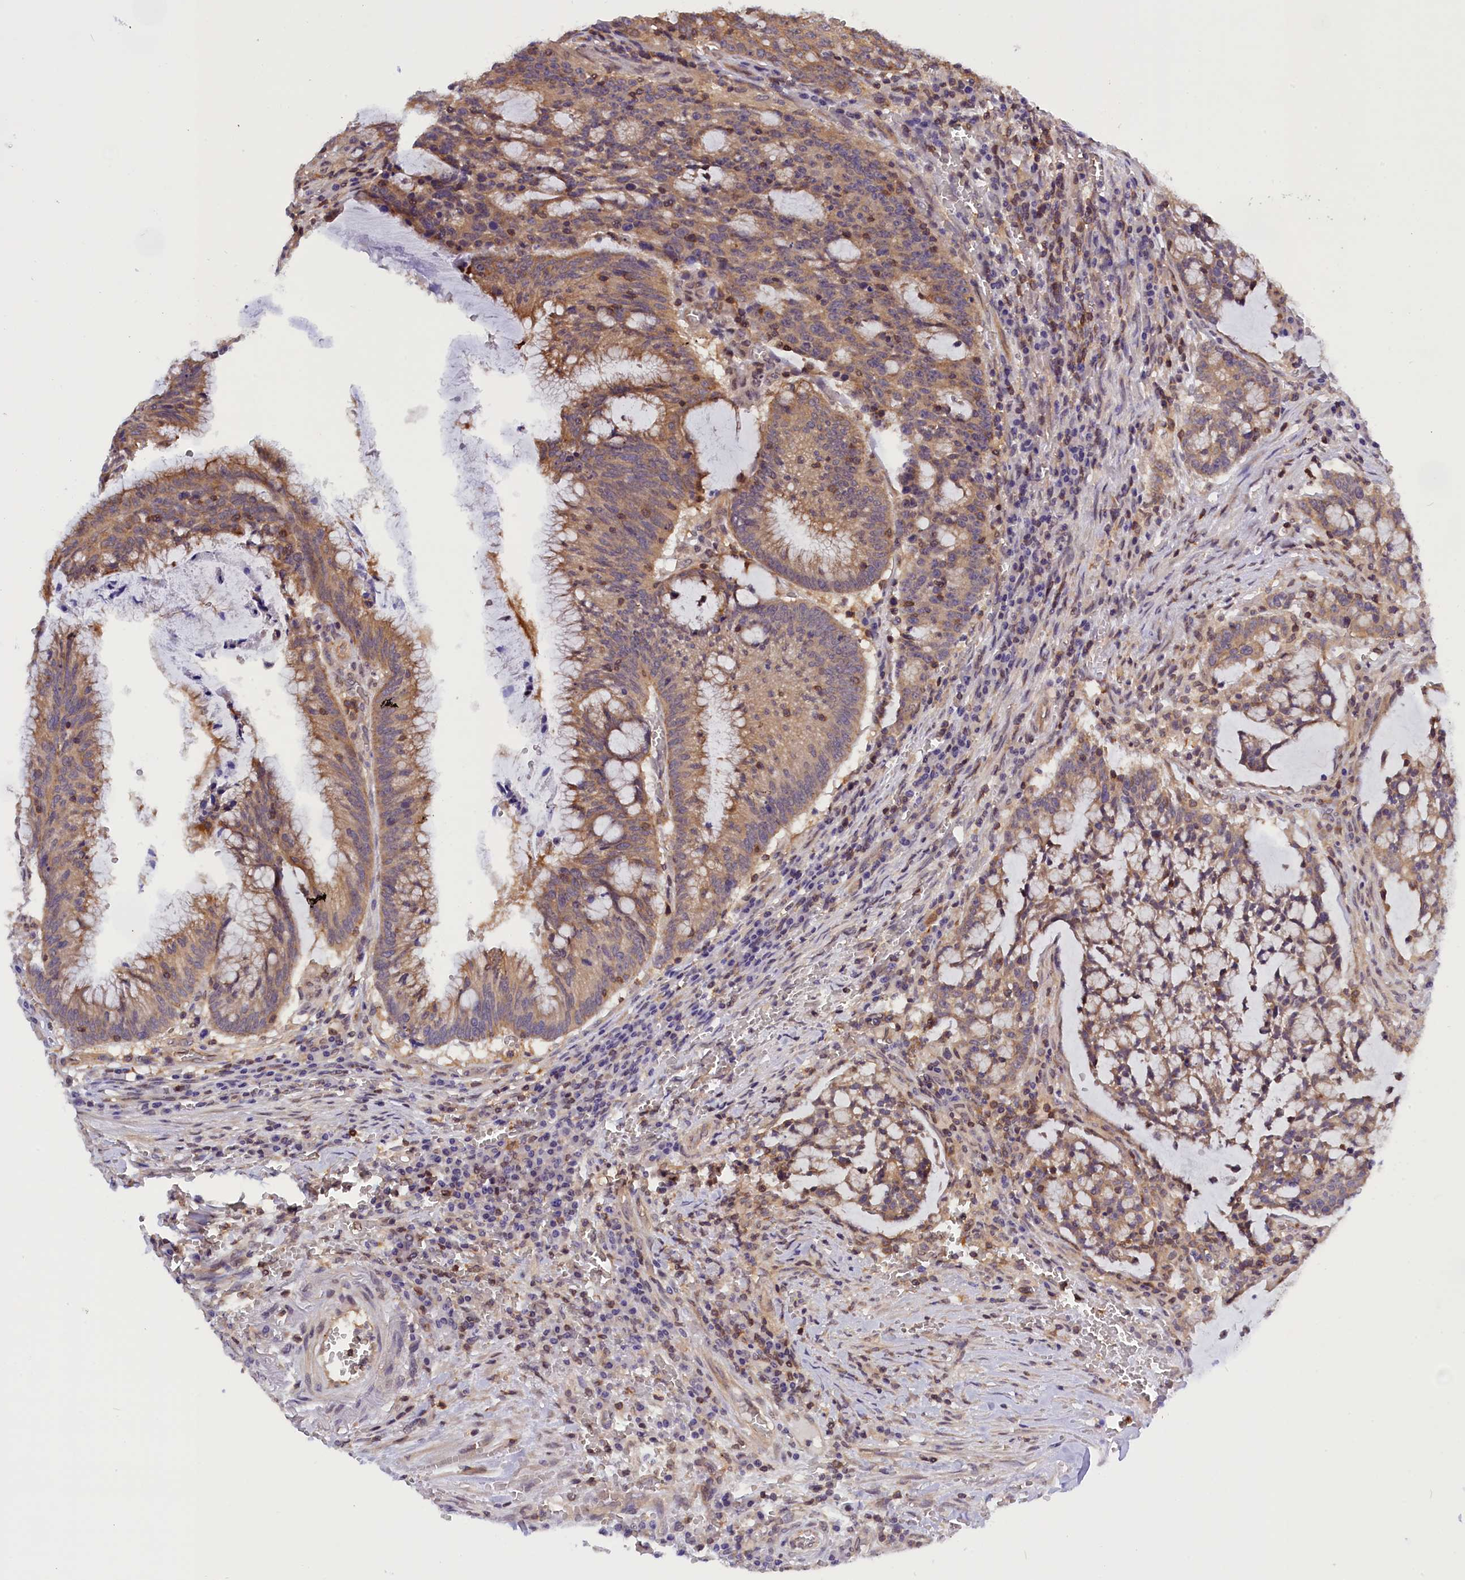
{"staining": {"intensity": "moderate", "quantity": ">75%", "location": "cytoplasmic/membranous"}, "tissue": "colorectal cancer", "cell_type": "Tumor cells", "image_type": "cancer", "snomed": [{"axis": "morphology", "description": "Adenocarcinoma, NOS"}, {"axis": "topography", "description": "Rectum"}], "caption": "Protein expression analysis of human colorectal adenocarcinoma reveals moderate cytoplasmic/membranous staining in about >75% of tumor cells.", "gene": "TBCB", "patient": {"sex": "female", "age": 77}}